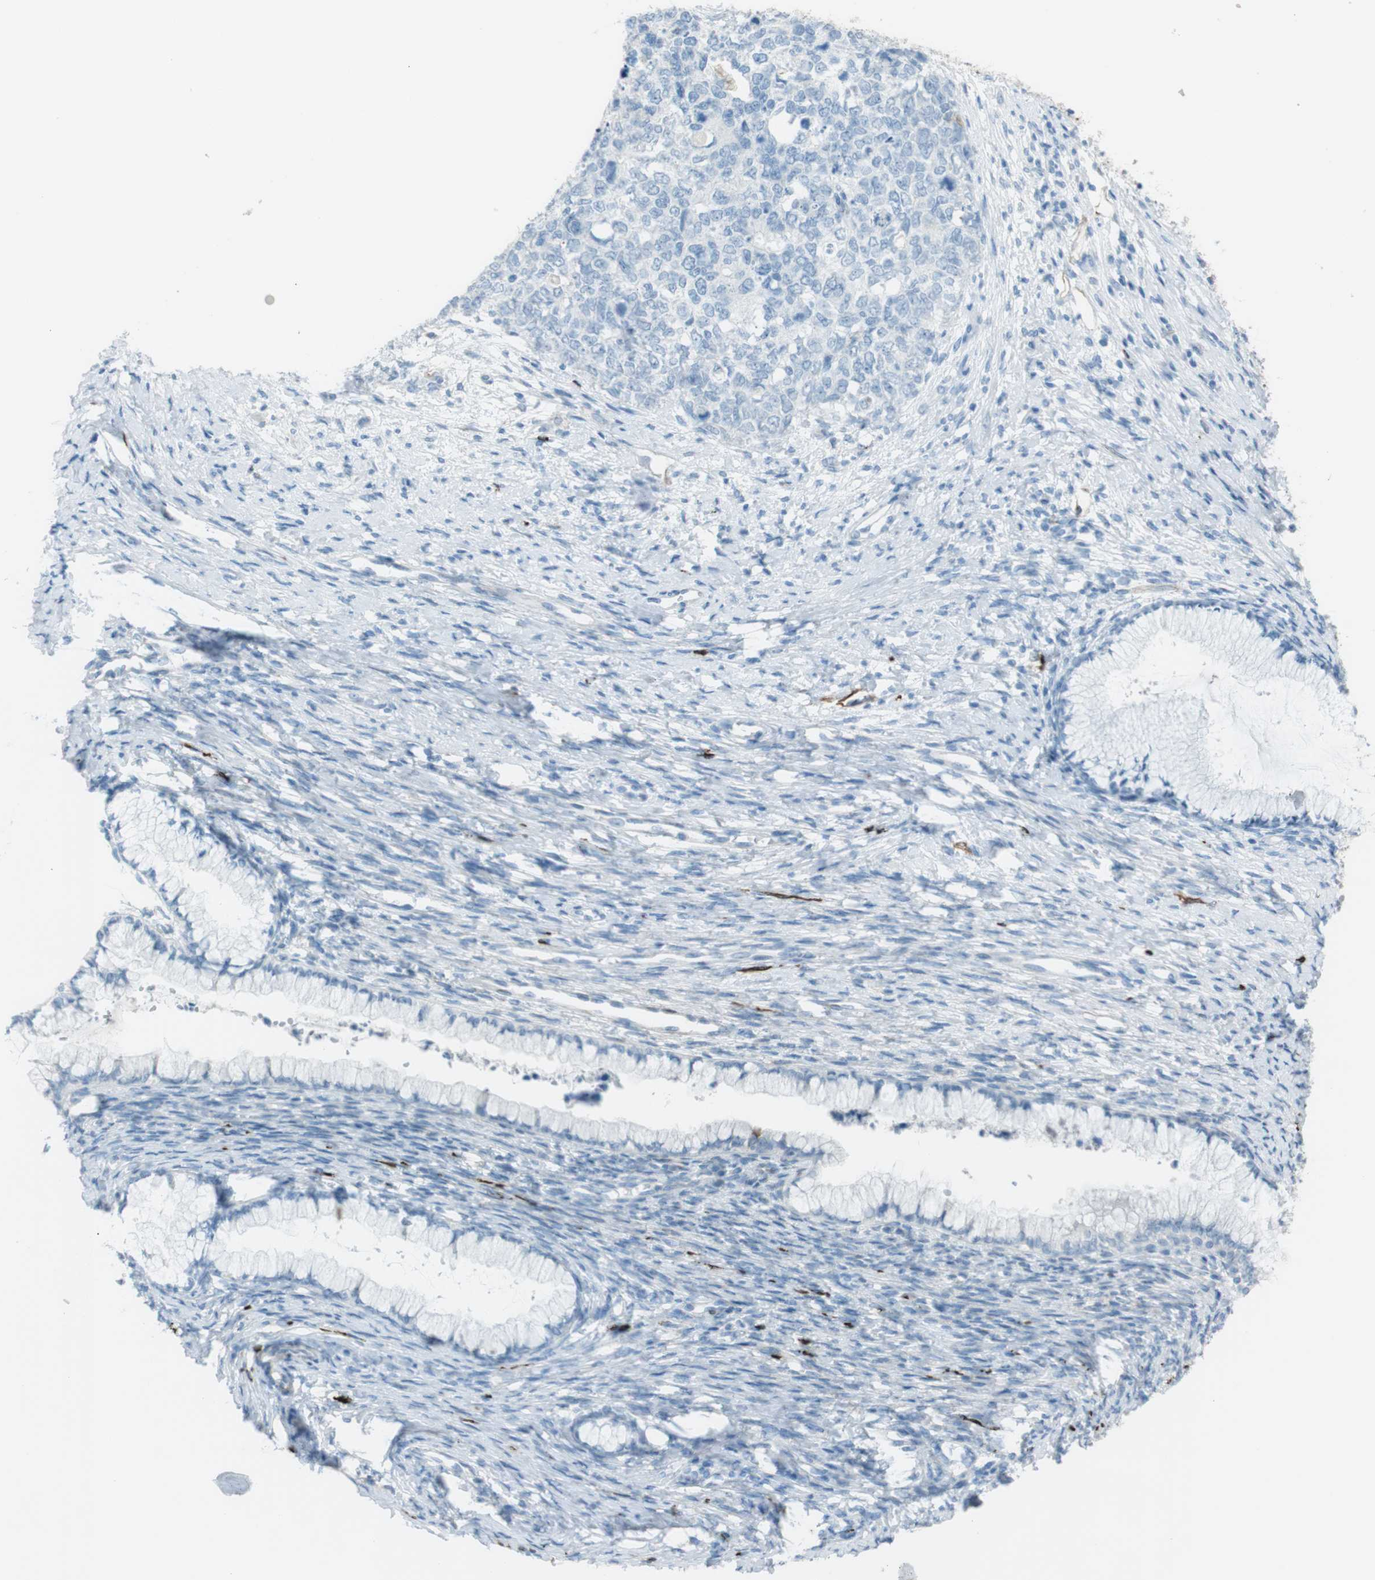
{"staining": {"intensity": "negative", "quantity": "none", "location": "none"}, "tissue": "cervical cancer", "cell_type": "Tumor cells", "image_type": "cancer", "snomed": [{"axis": "morphology", "description": "Squamous cell carcinoma, NOS"}, {"axis": "topography", "description": "Cervix"}], "caption": "Tumor cells show no significant staining in squamous cell carcinoma (cervical).", "gene": "TUBB2A", "patient": {"sex": "female", "age": 63}}